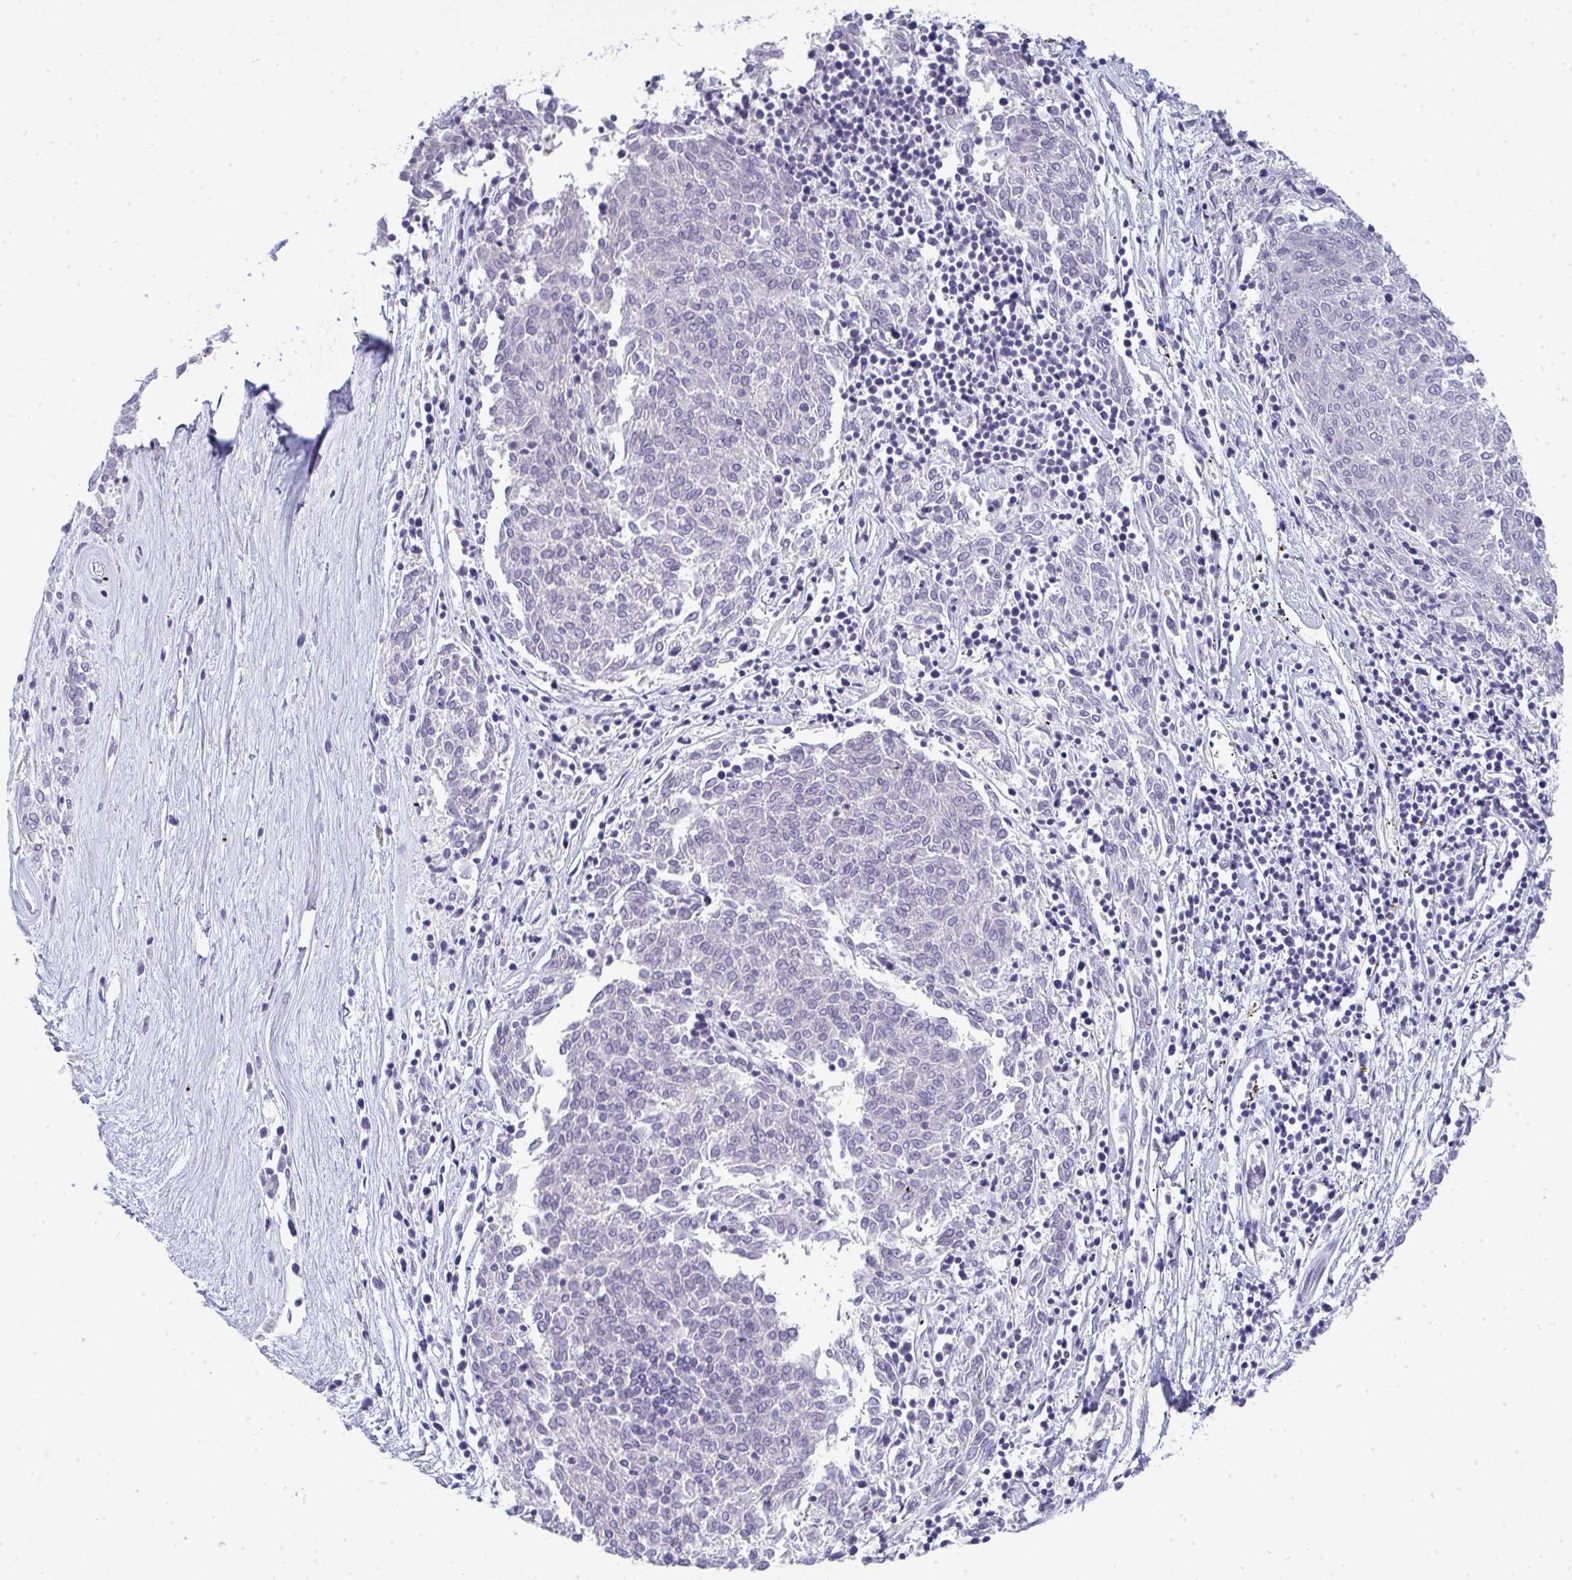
{"staining": {"intensity": "negative", "quantity": "none", "location": "none"}, "tissue": "melanoma", "cell_type": "Tumor cells", "image_type": "cancer", "snomed": [{"axis": "morphology", "description": "Malignant melanoma, NOS"}, {"axis": "topography", "description": "Skin"}], "caption": "An image of melanoma stained for a protein displays no brown staining in tumor cells.", "gene": "TMEM82", "patient": {"sex": "female", "age": 72}}